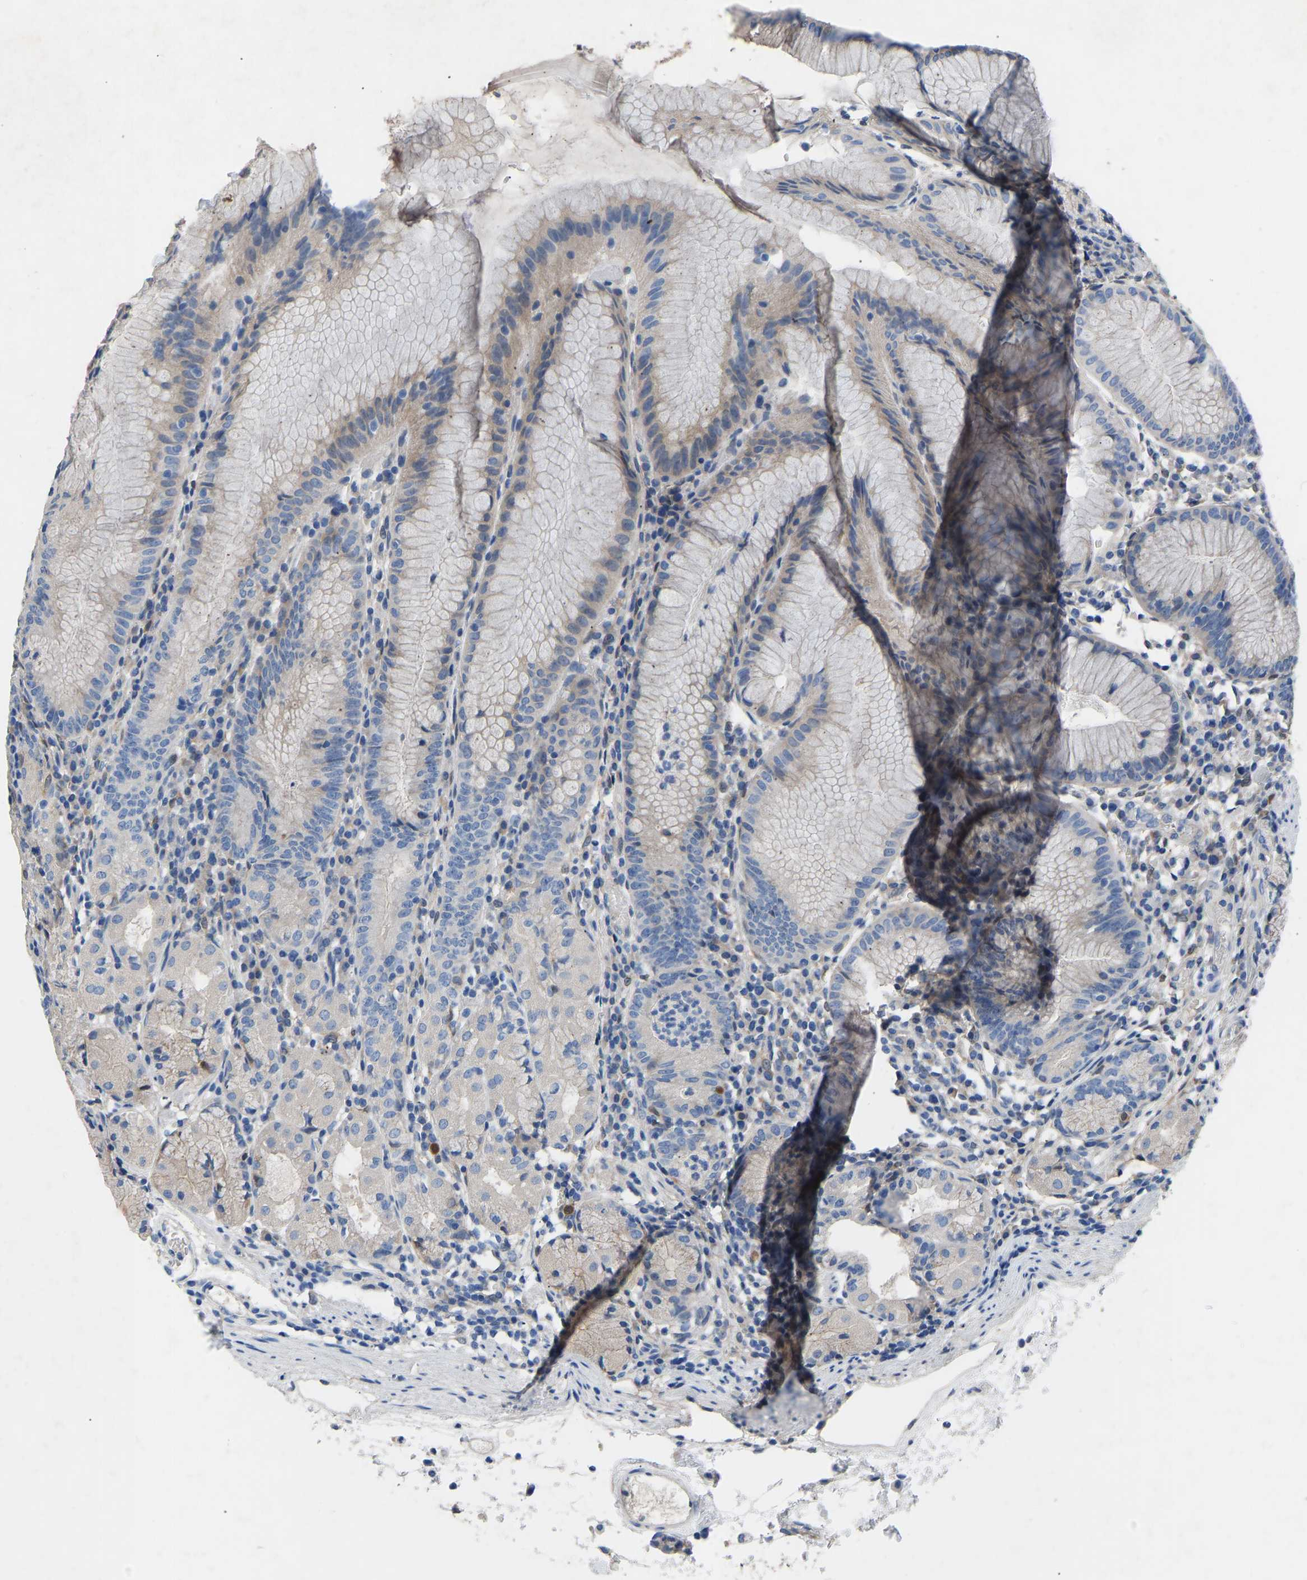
{"staining": {"intensity": "strong", "quantity": "<25%", "location": "cytoplasmic/membranous"}, "tissue": "stomach", "cell_type": "Glandular cells", "image_type": "normal", "snomed": [{"axis": "morphology", "description": "Normal tissue, NOS"}, {"axis": "topography", "description": "Stomach"}, {"axis": "topography", "description": "Stomach, lower"}], "caption": "Protein expression analysis of normal human stomach reveals strong cytoplasmic/membranous positivity in approximately <25% of glandular cells. Nuclei are stained in blue.", "gene": "RBP1", "patient": {"sex": "female", "age": 75}}